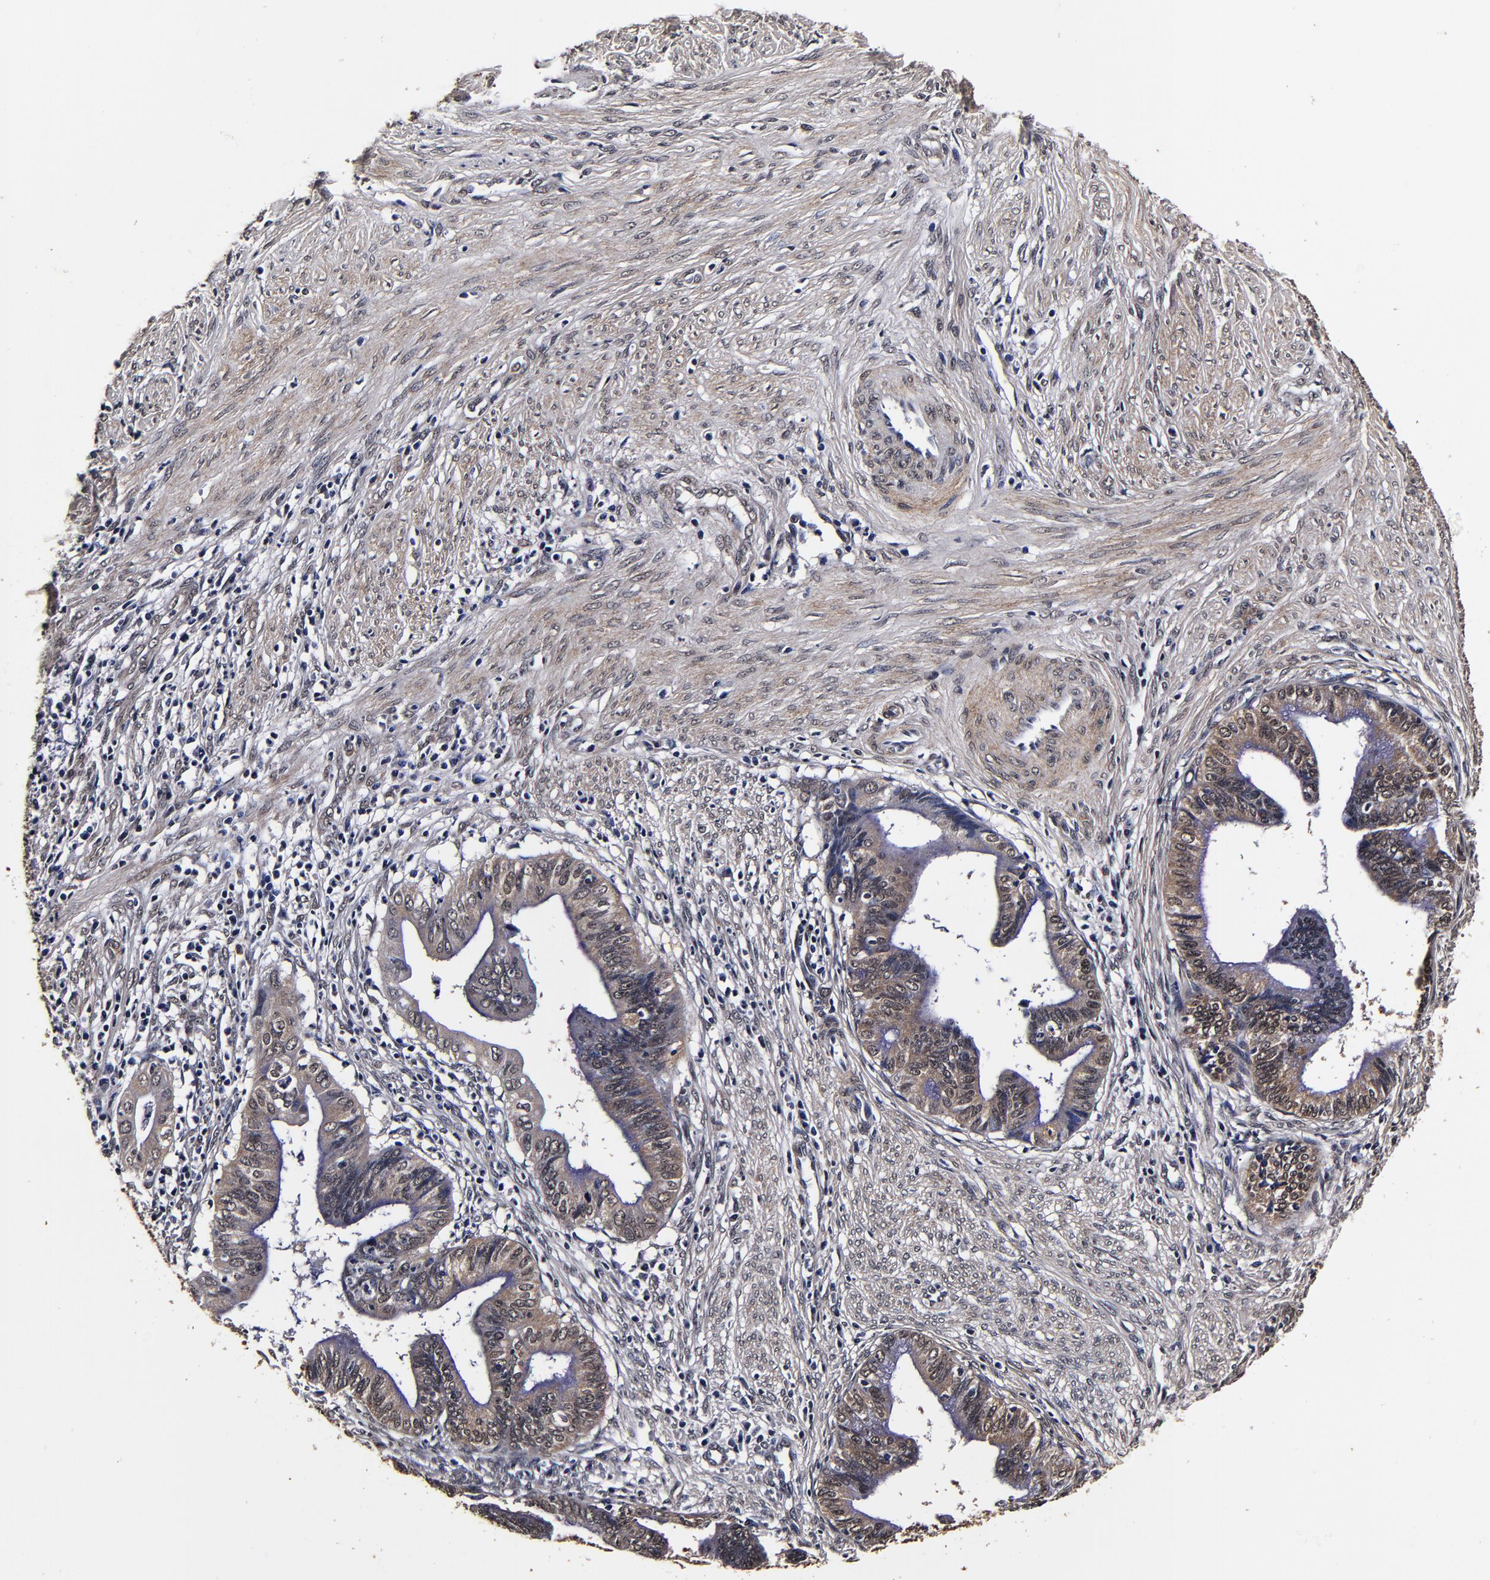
{"staining": {"intensity": "weak", "quantity": ">75%", "location": "cytoplasmic/membranous"}, "tissue": "cervical cancer", "cell_type": "Tumor cells", "image_type": "cancer", "snomed": [{"axis": "morphology", "description": "Adenocarcinoma, NOS"}, {"axis": "topography", "description": "Cervix"}], "caption": "The immunohistochemical stain shows weak cytoplasmic/membranous positivity in tumor cells of cervical cancer tissue.", "gene": "MMP15", "patient": {"sex": "female", "age": 36}}